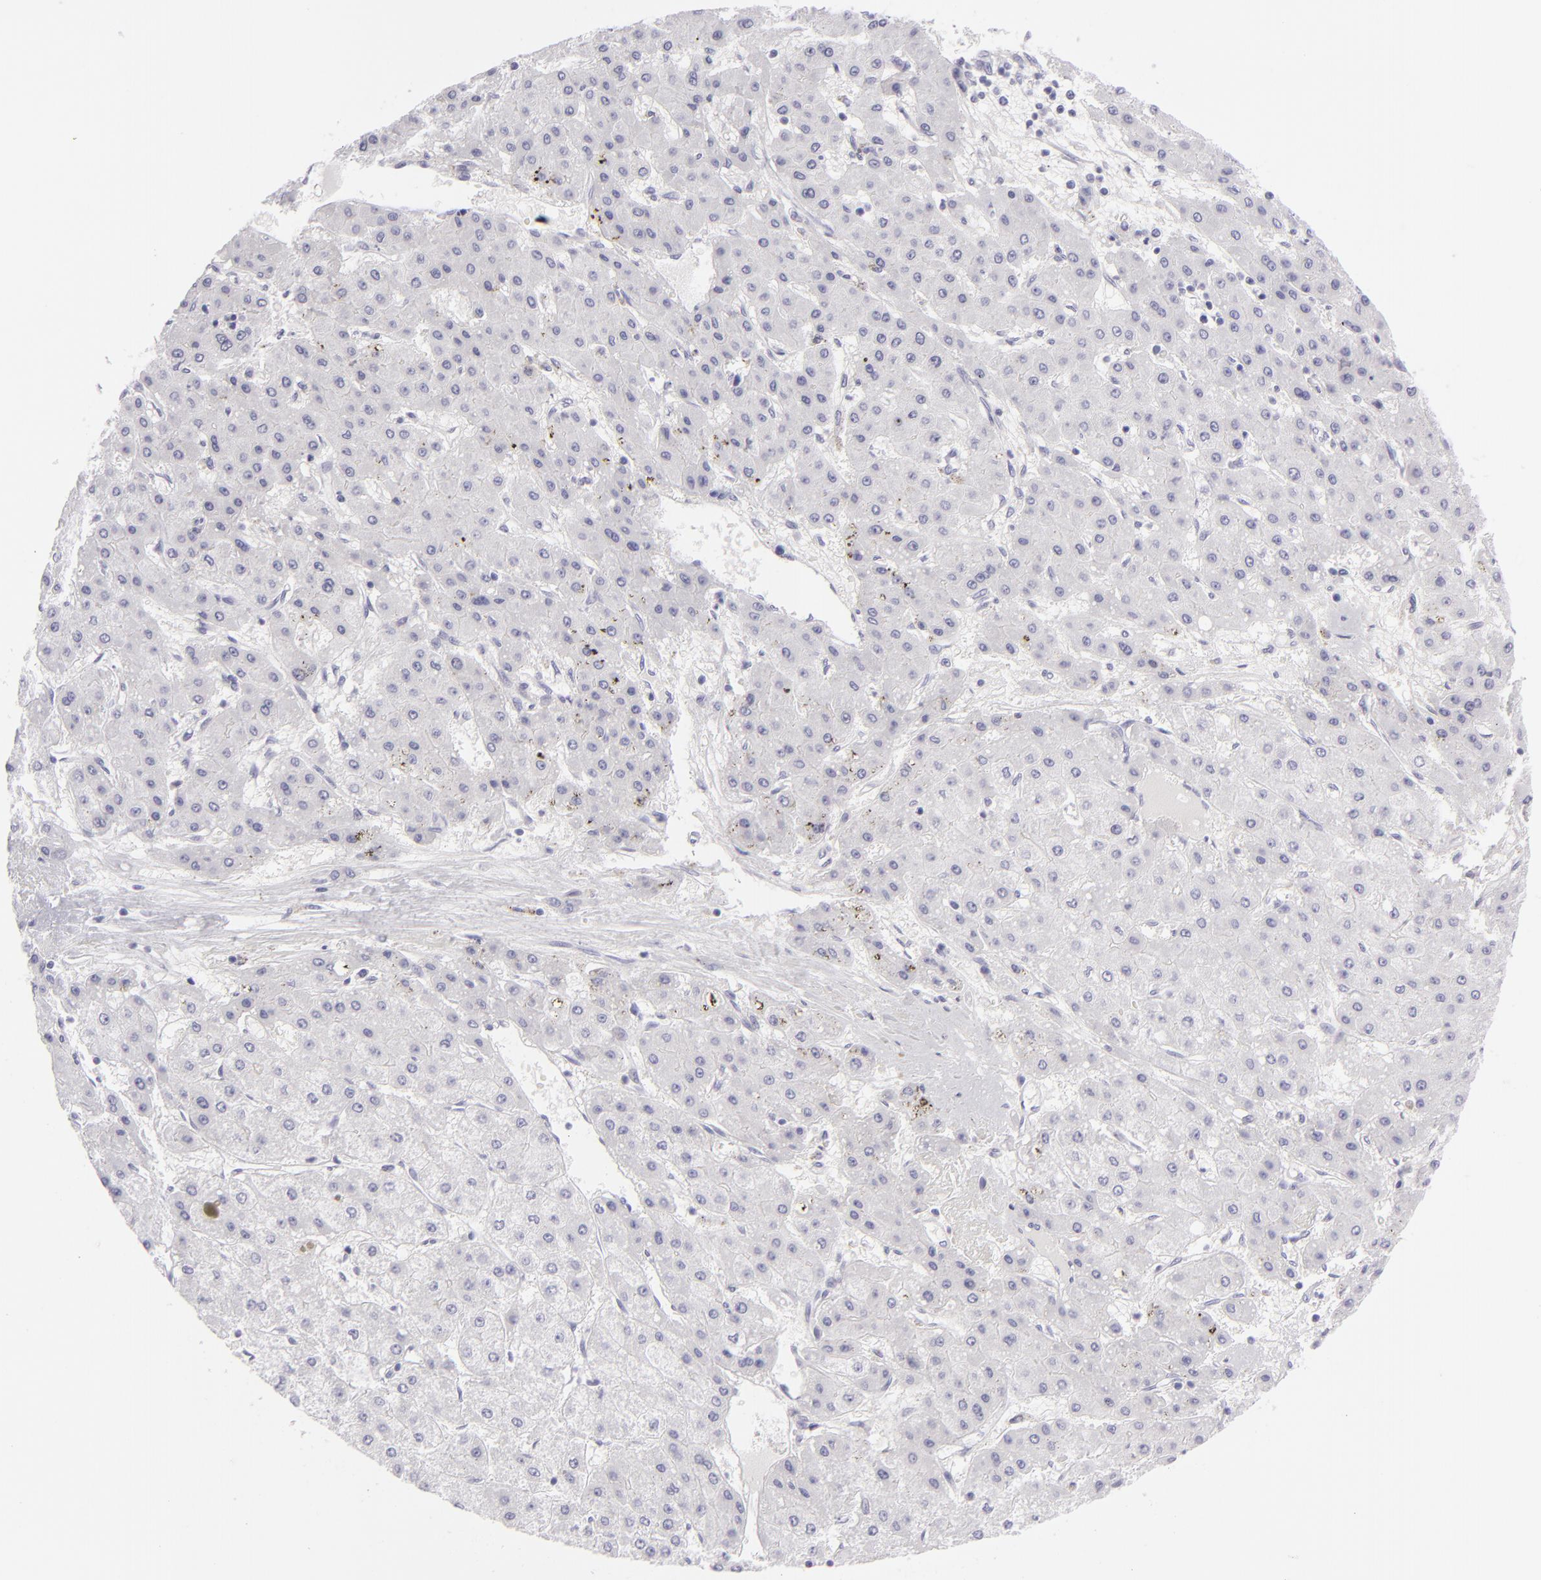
{"staining": {"intensity": "negative", "quantity": "none", "location": "none"}, "tissue": "liver cancer", "cell_type": "Tumor cells", "image_type": "cancer", "snomed": [{"axis": "morphology", "description": "Carcinoma, Hepatocellular, NOS"}, {"axis": "topography", "description": "Liver"}], "caption": "DAB (3,3'-diaminobenzidine) immunohistochemical staining of human liver cancer (hepatocellular carcinoma) reveals no significant positivity in tumor cells.", "gene": "DLG4", "patient": {"sex": "female", "age": 52}}